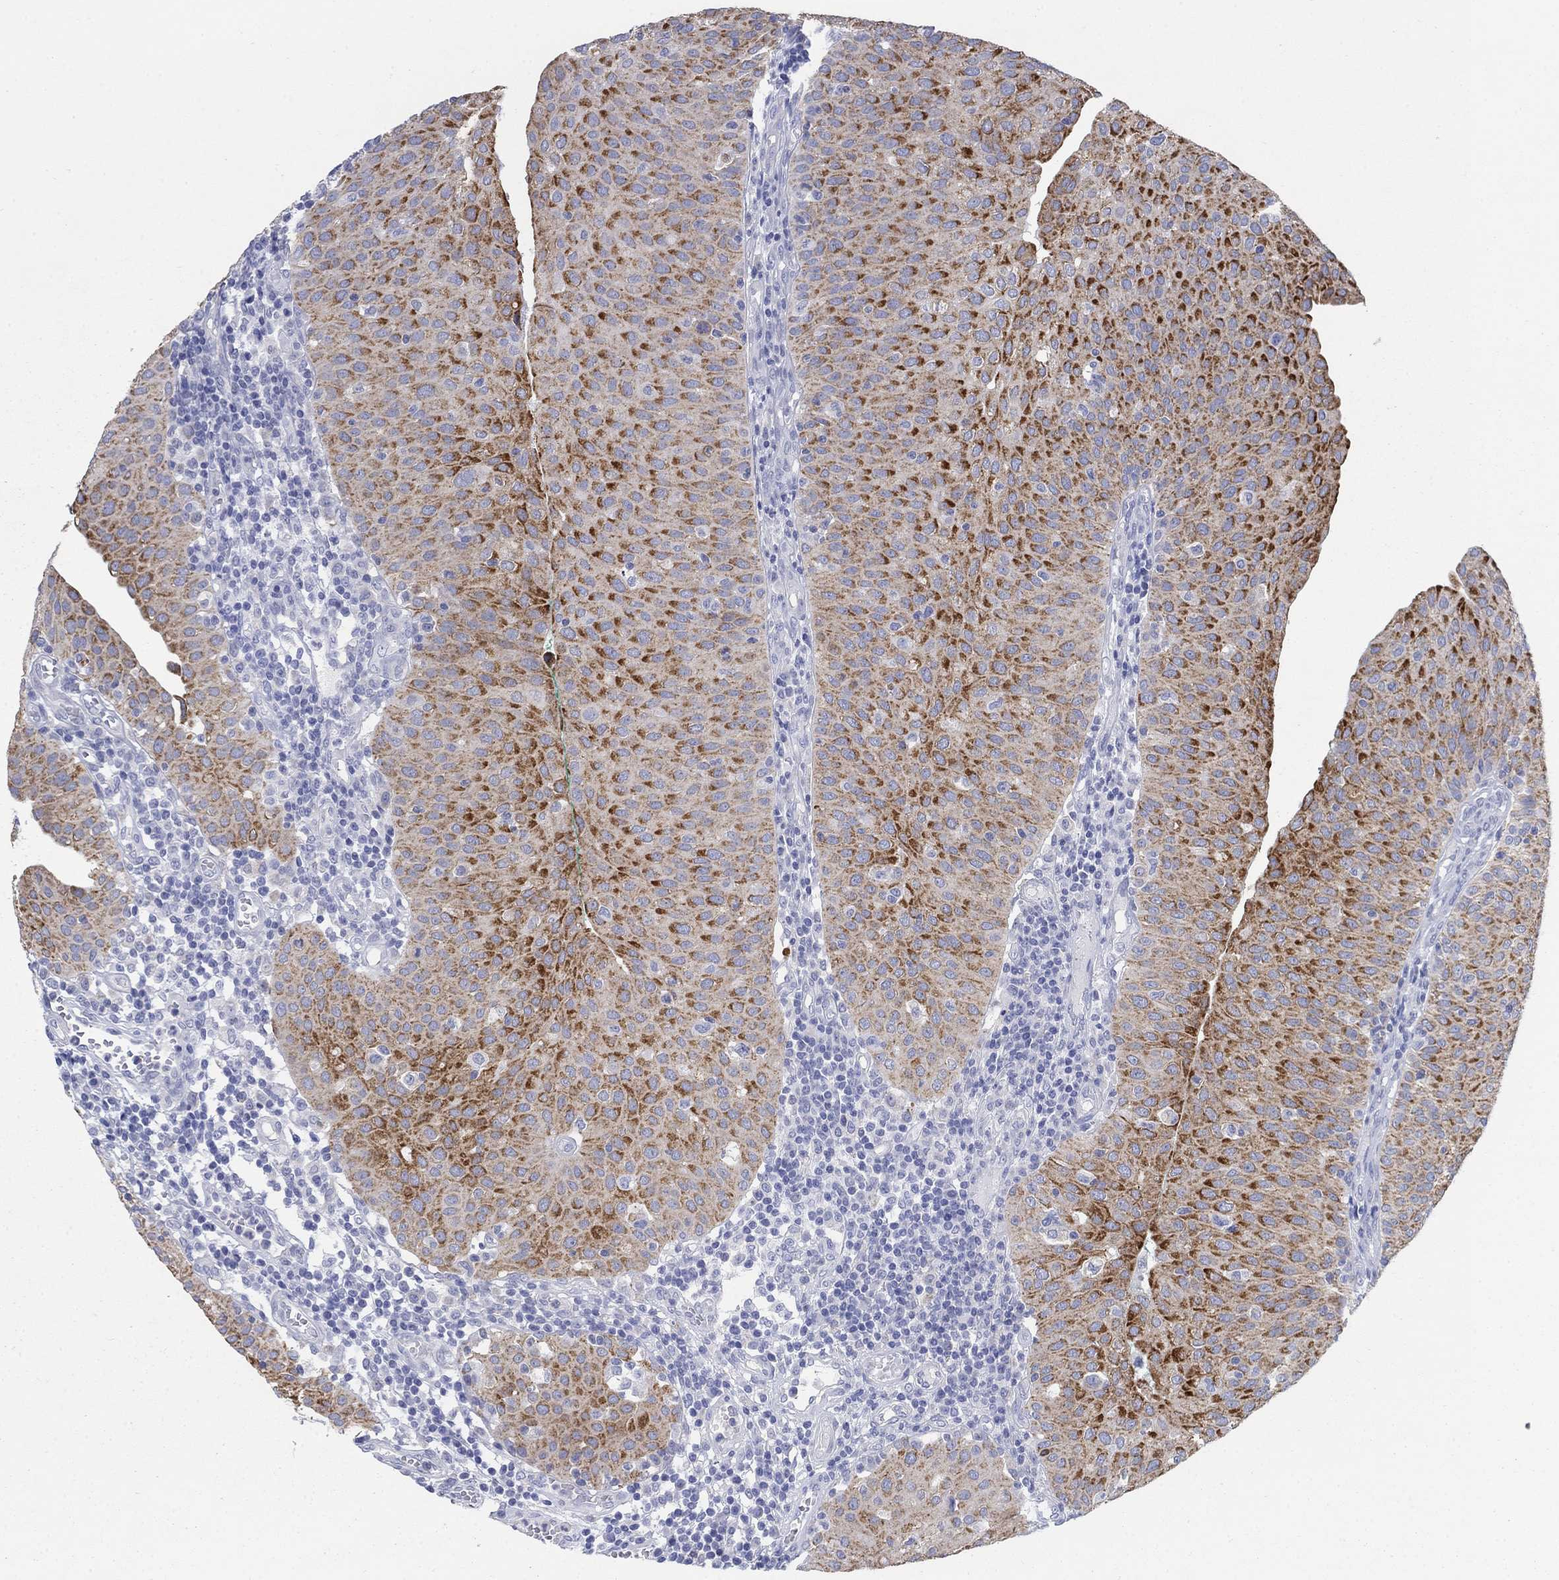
{"staining": {"intensity": "strong", "quantity": ">75%", "location": "cytoplasmic/membranous"}, "tissue": "urothelial cancer", "cell_type": "Tumor cells", "image_type": "cancer", "snomed": [{"axis": "morphology", "description": "Urothelial carcinoma, Low grade"}, {"axis": "topography", "description": "Urinary bladder"}], "caption": "Immunohistochemical staining of urothelial carcinoma (low-grade) reveals high levels of strong cytoplasmic/membranous protein positivity in approximately >75% of tumor cells.", "gene": "SCCPDH", "patient": {"sex": "male", "age": 54}}